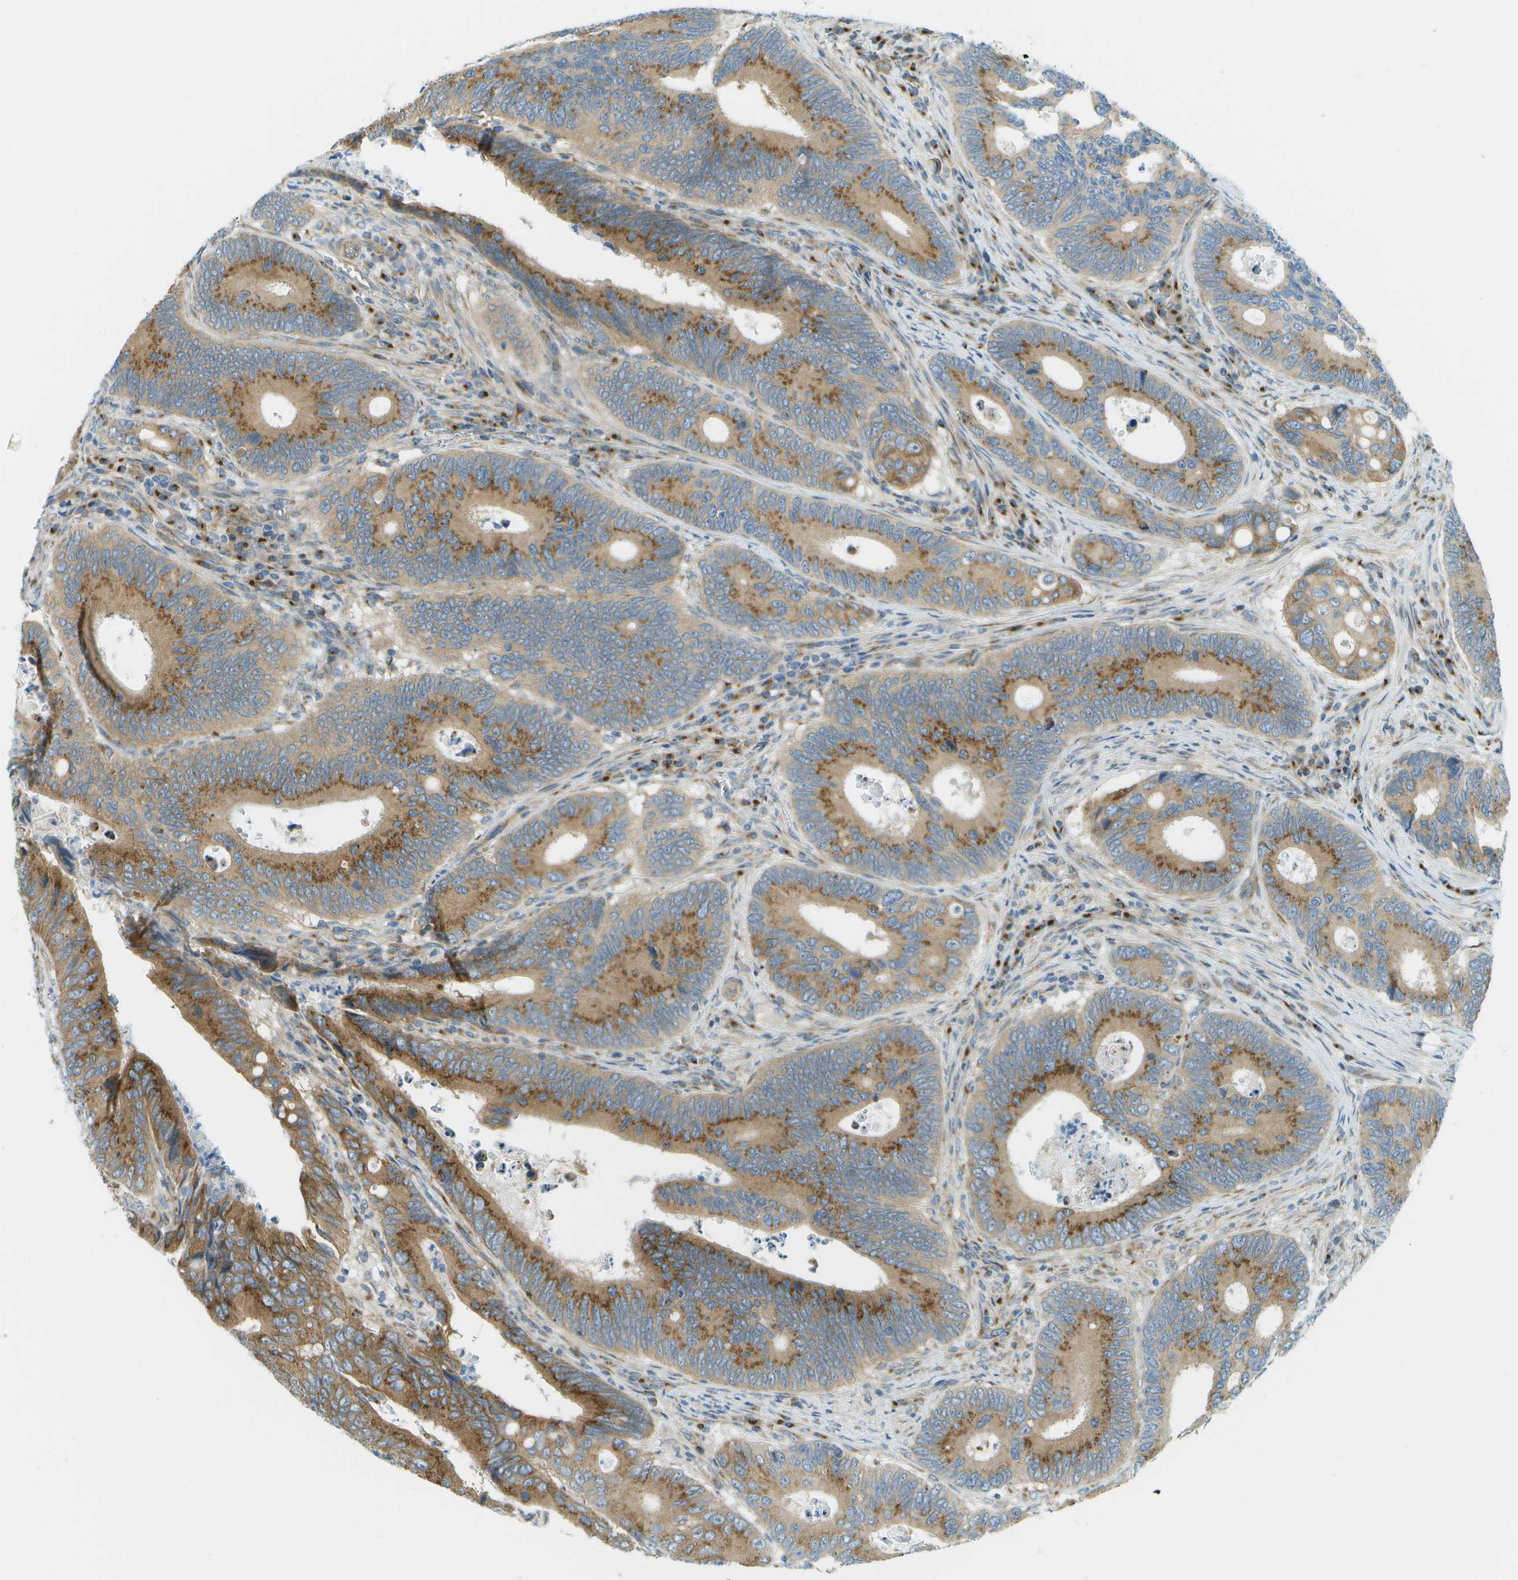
{"staining": {"intensity": "moderate", "quantity": ">75%", "location": "cytoplasmic/membranous"}, "tissue": "colorectal cancer", "cell_type": "Tumor cells", "image_type": "cancer", "snomed": [{"axis": "morphology", "description": "Inflammation, NOS"}, {"axis": "morphology", "description": "Adenocarcinoma, NOS"}, {"axis": "topography", "description": "Colon"}], "caption": "Protein expression analysis of human colorectal cancer reveals moderate cytoplasmic/membranous staining in about >75% of tumor cells.", "gene": "ACBD3", "patient": {"sex": "male", "age": 72}}